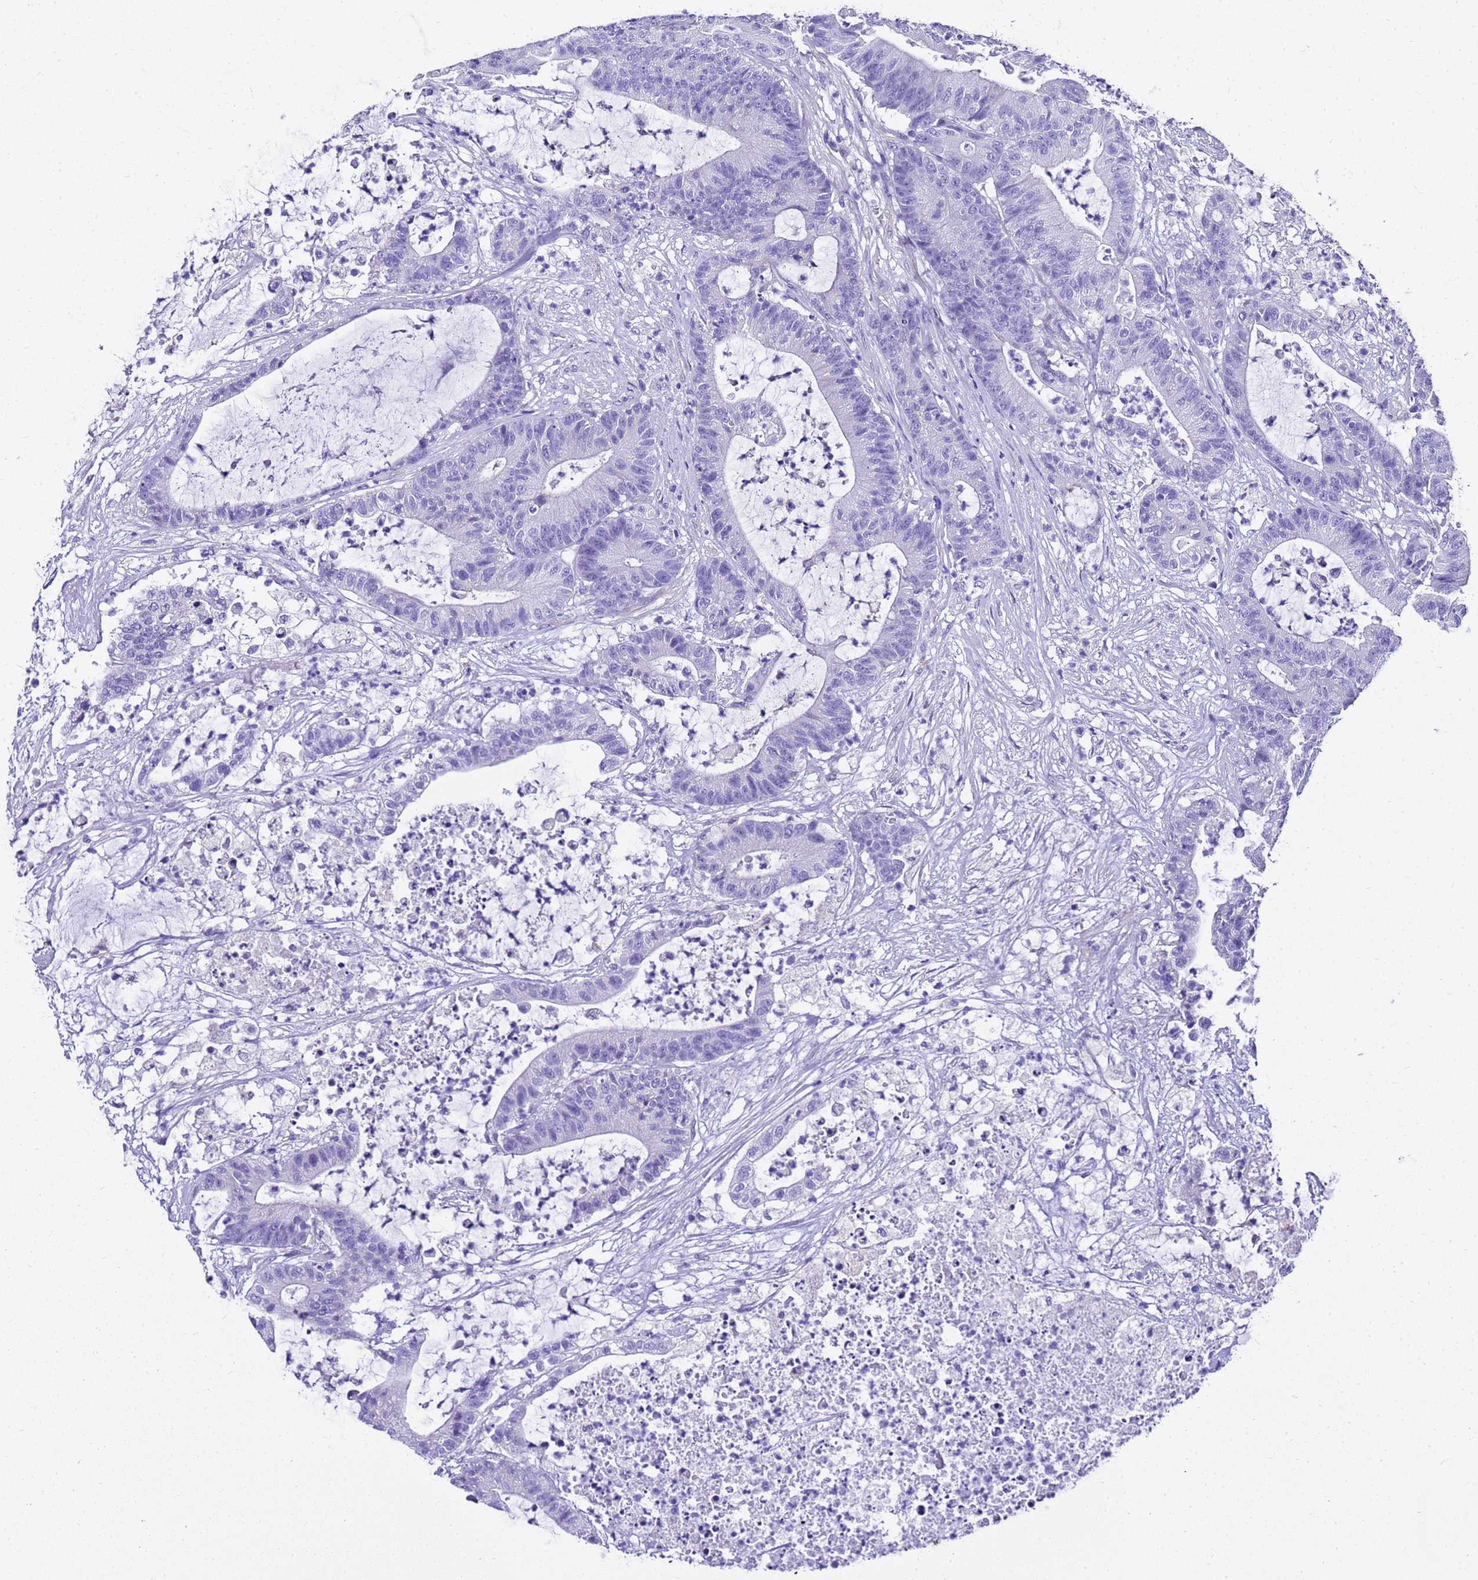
{"staining": {"intensity": "negative", "quantity": "none", "location": "none"}, "tissue": "colorectal cancer", "cell_type": "Tumor cells", "image_type": "cancer", "snomed": [{"axis": "morphology", "description": "Adenocarcinoma, NOS"}, {"axis": "topography", "description": "Colon"}], "caption": "Tumor cells show no significant protein expression in adenocarcinoma (colorectal).", "gene": "HSPB6", "patient": {"sex": "female", "age": 84}}